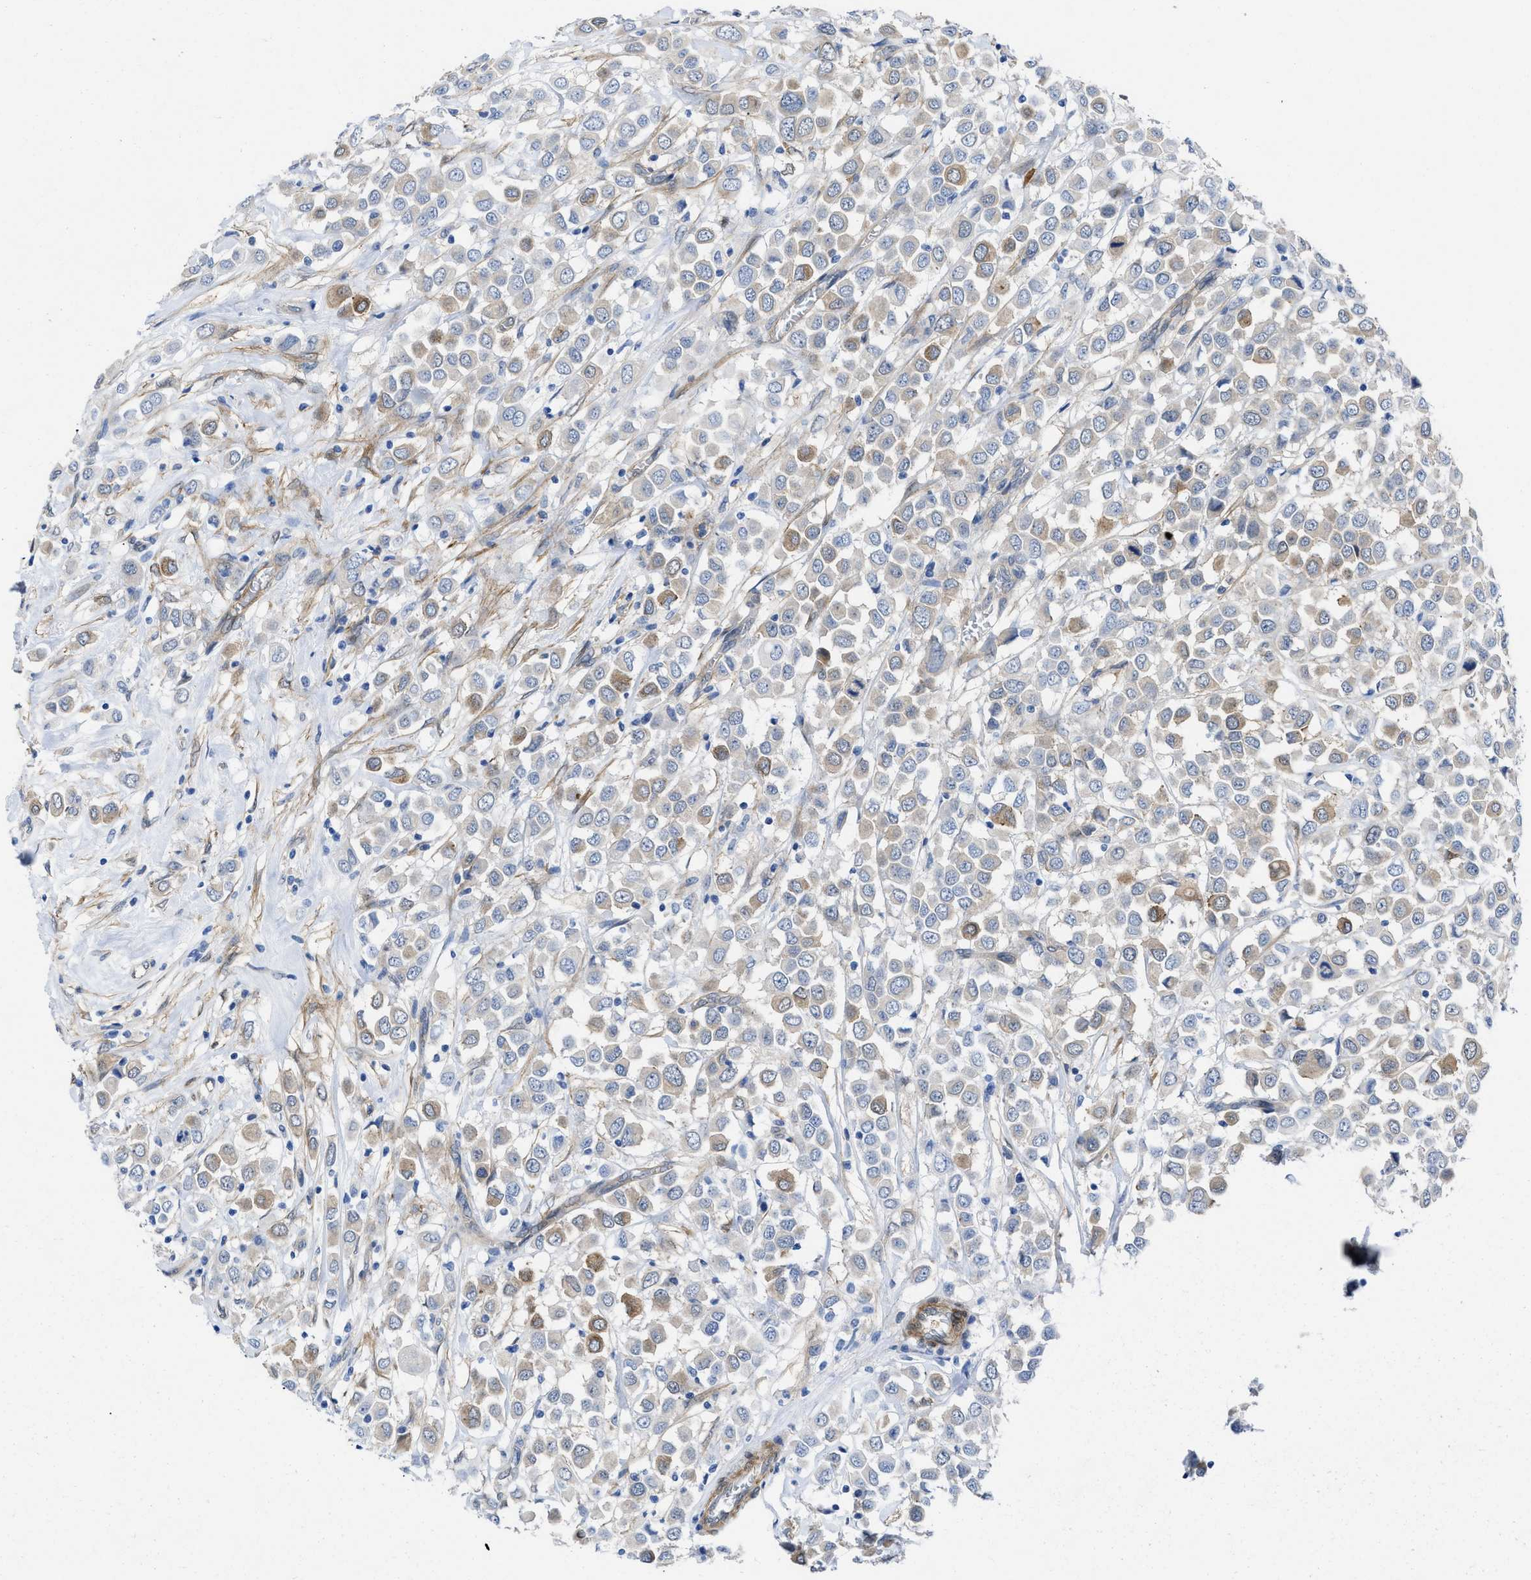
{"staining": {"intensity": "moderate", "quantity": "<25%", "location": "cytoplasmic/membranous"}, "tissue": "breast cancer", "cell_type": "Tumor cells", "image_type": "cancer", "snomed": [{"axis": "morphology", "description": "Duct carcinoma"}, {"axis": "topography", "description": "Breast"}], "caption": "Moderate cytoplasmic/membranous staining for a protein is appreciated in about <25% of tumor cells of breast cancer (intraductal carcinoma) using immunohistochemistry (IHC).", "gene": "PDLIM5", "patient": {"sex": "female", "age": 61}}